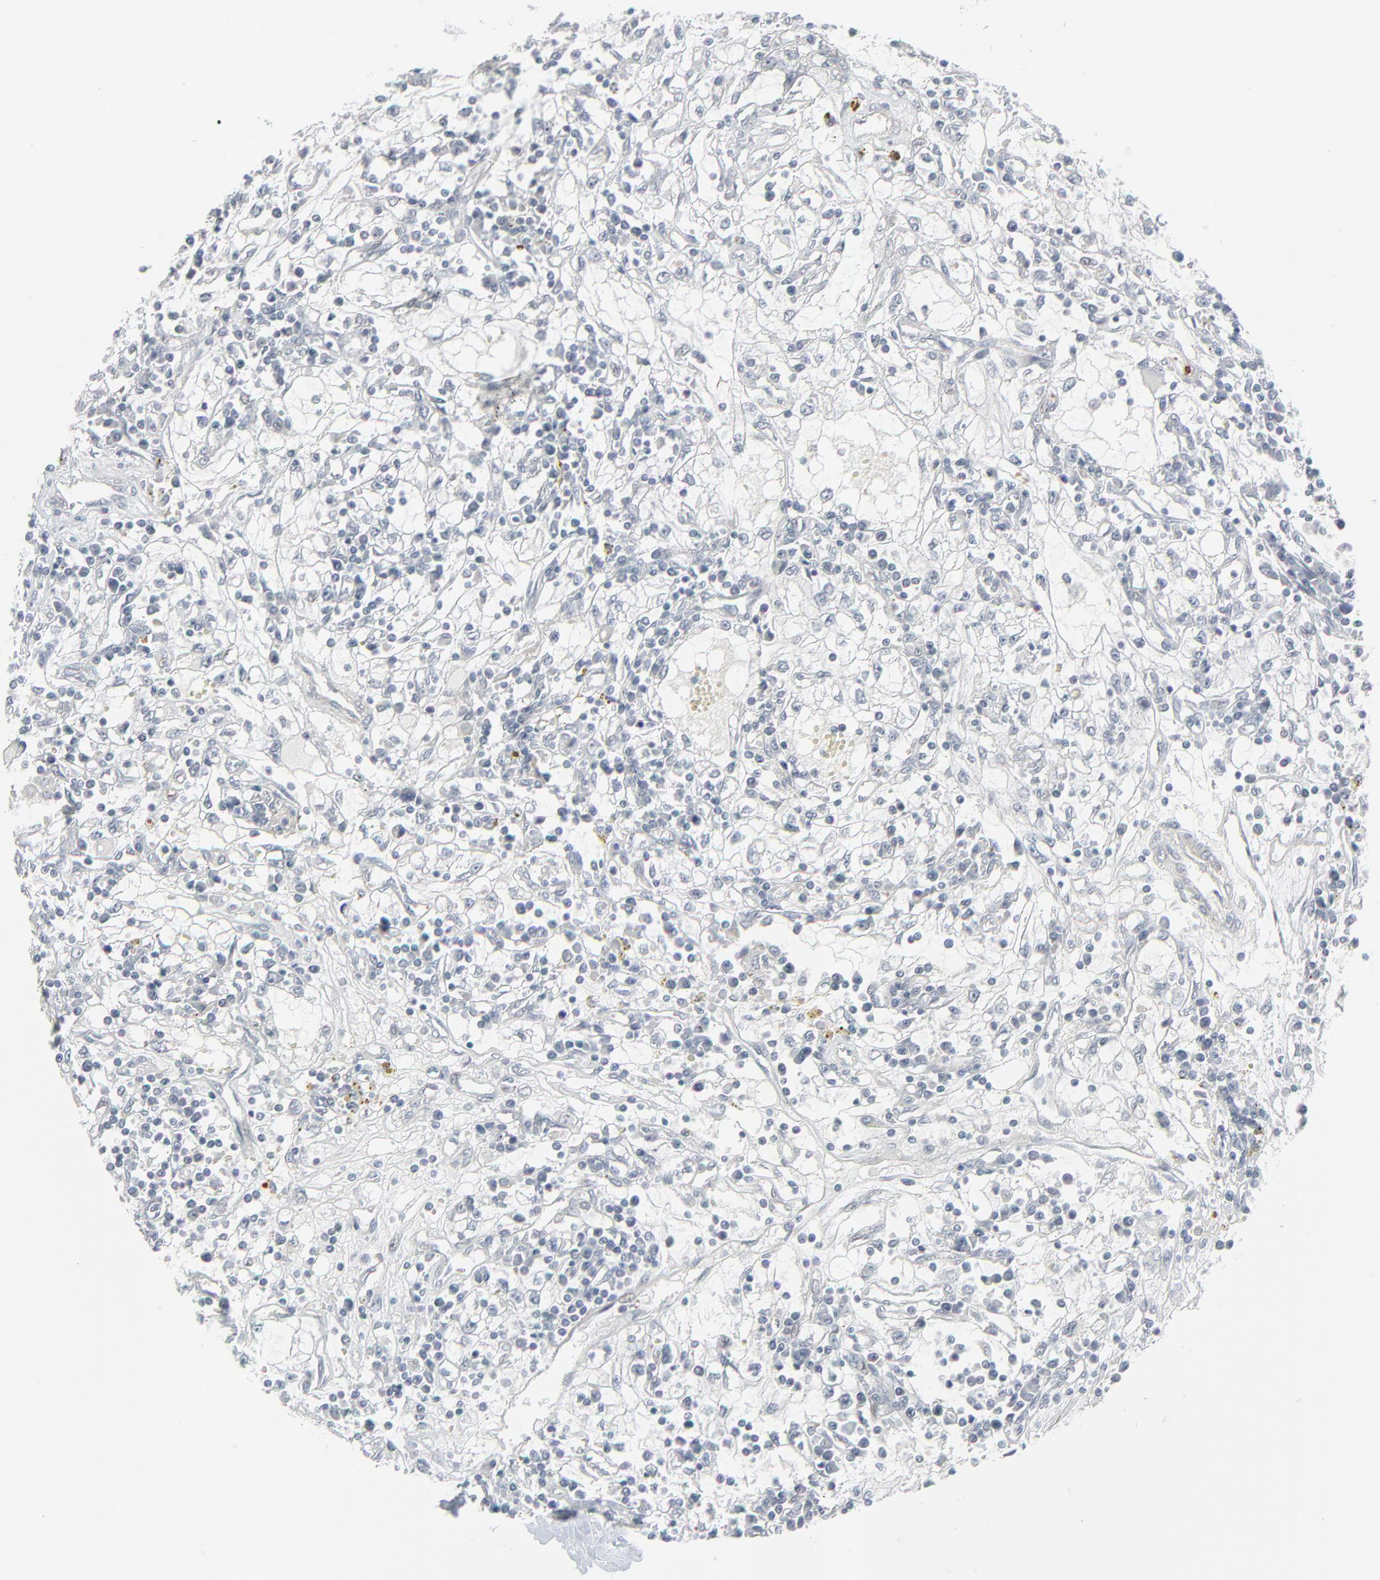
{"staining": {"intensity": "negative", "quantity": "none", "location": "none"}, "tissue": "renal cancer", "cell_type": "Tumor cells", "image_type": "cancer", "snomed": [{"axis": "morphology", "description": "Adenocarcinoma, NOS"}, {"axis": "topography", "description": "Kidney"}], "caption": "Tumor cells show no significant staining in renal adenocarcinoma.", "gene": "NEUROD1", "patient": {"sex": "male", "age": 82}}